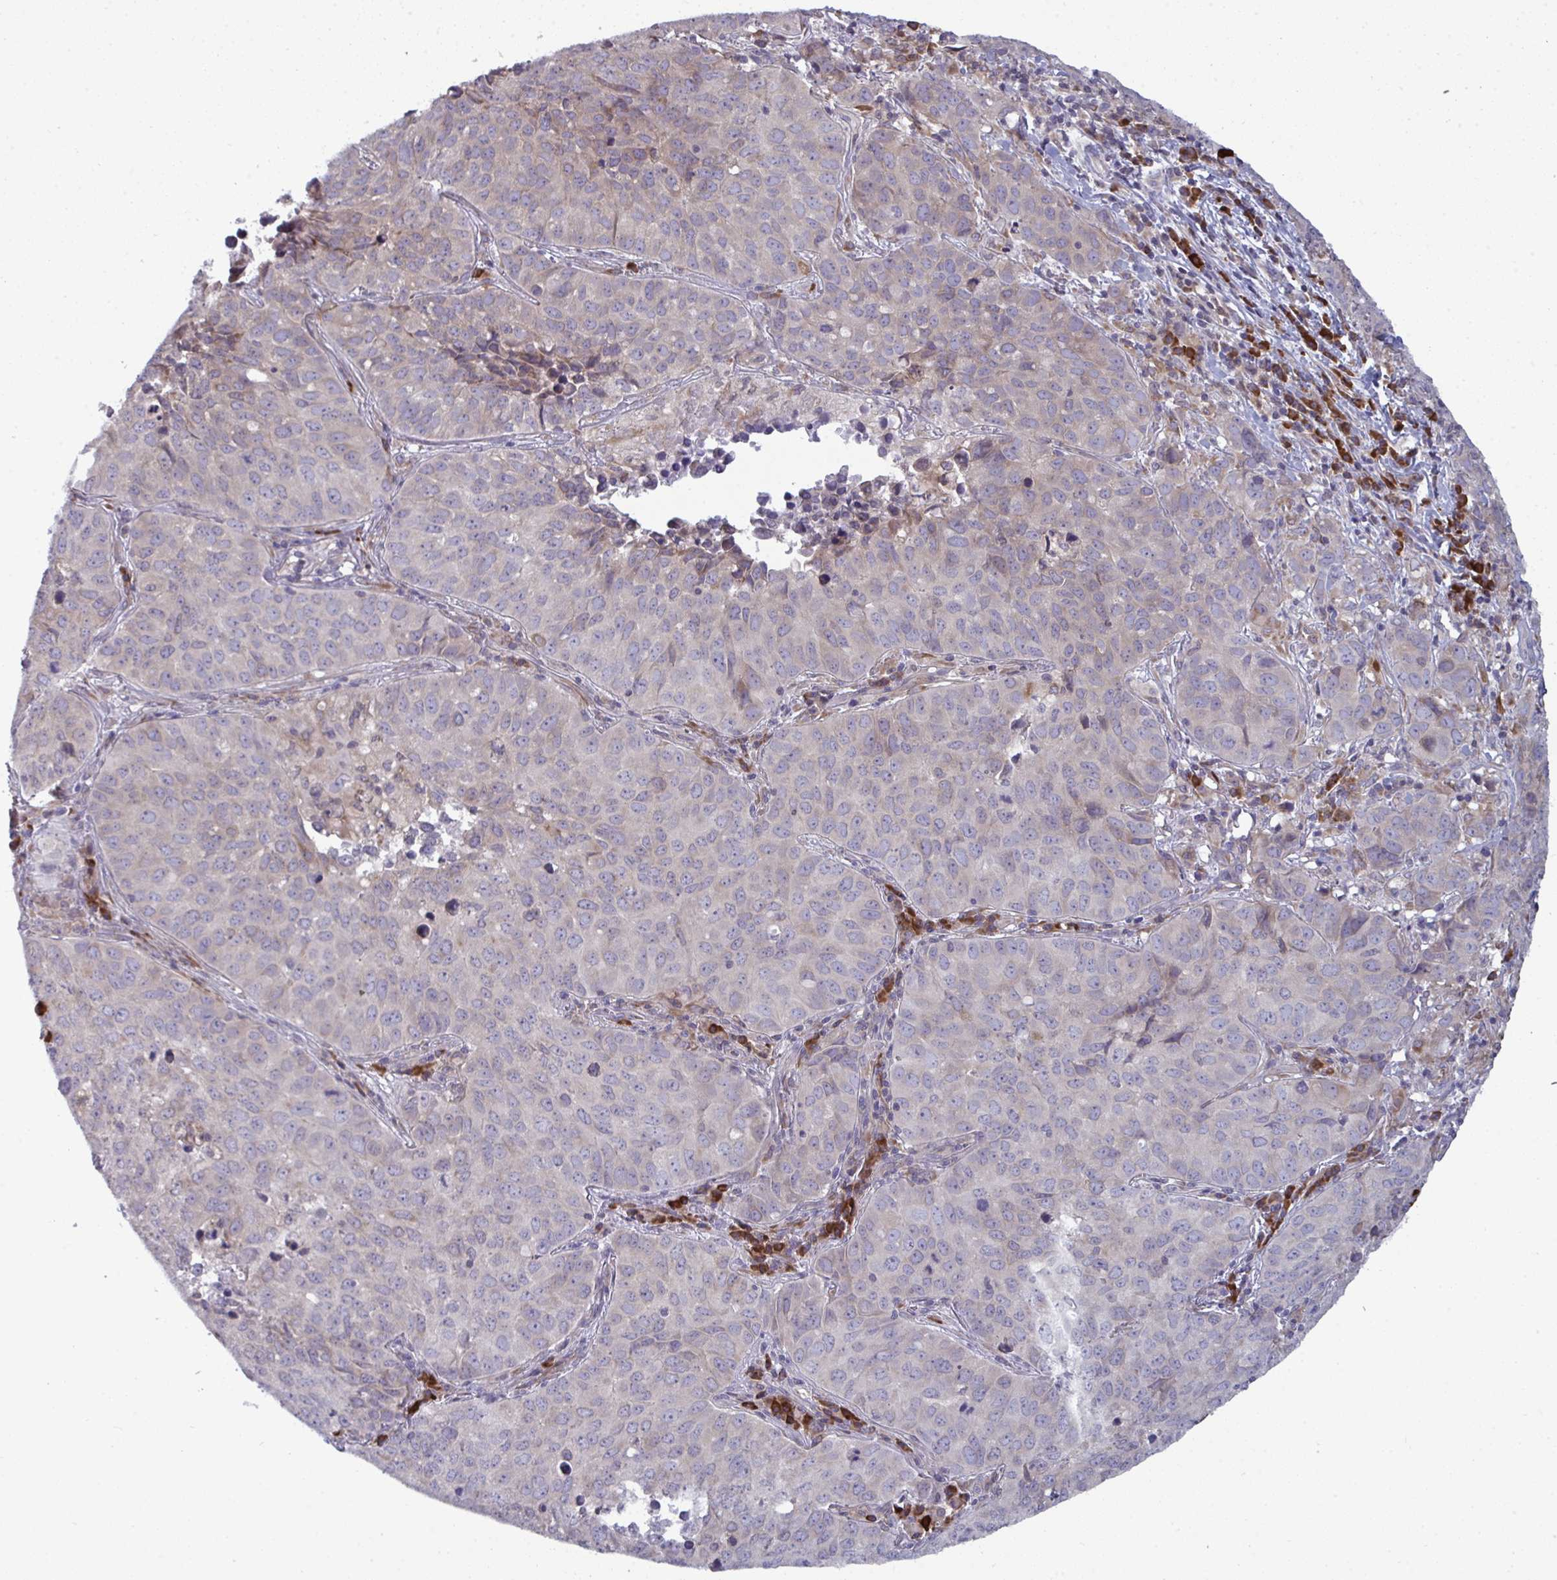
{"staining": {"intensity": "weak", "quantity": "<25%", "location": "cytoplasmic/membranous"}, "tissue": "lung cancer", "cell_type": "Tumor cells", "image_type": "cancer", "snomed": [{"axis": "morphology", "description": "Adenocarcinoma, NOS"}, {"axis": "topography", "description": "Lung"}], "caption": "Immunohistochemistry of lung cancer reveals no positivity in tumor cells.", "gene": "LYSMD4", "patient": {"sex": "female", "age": 50}}